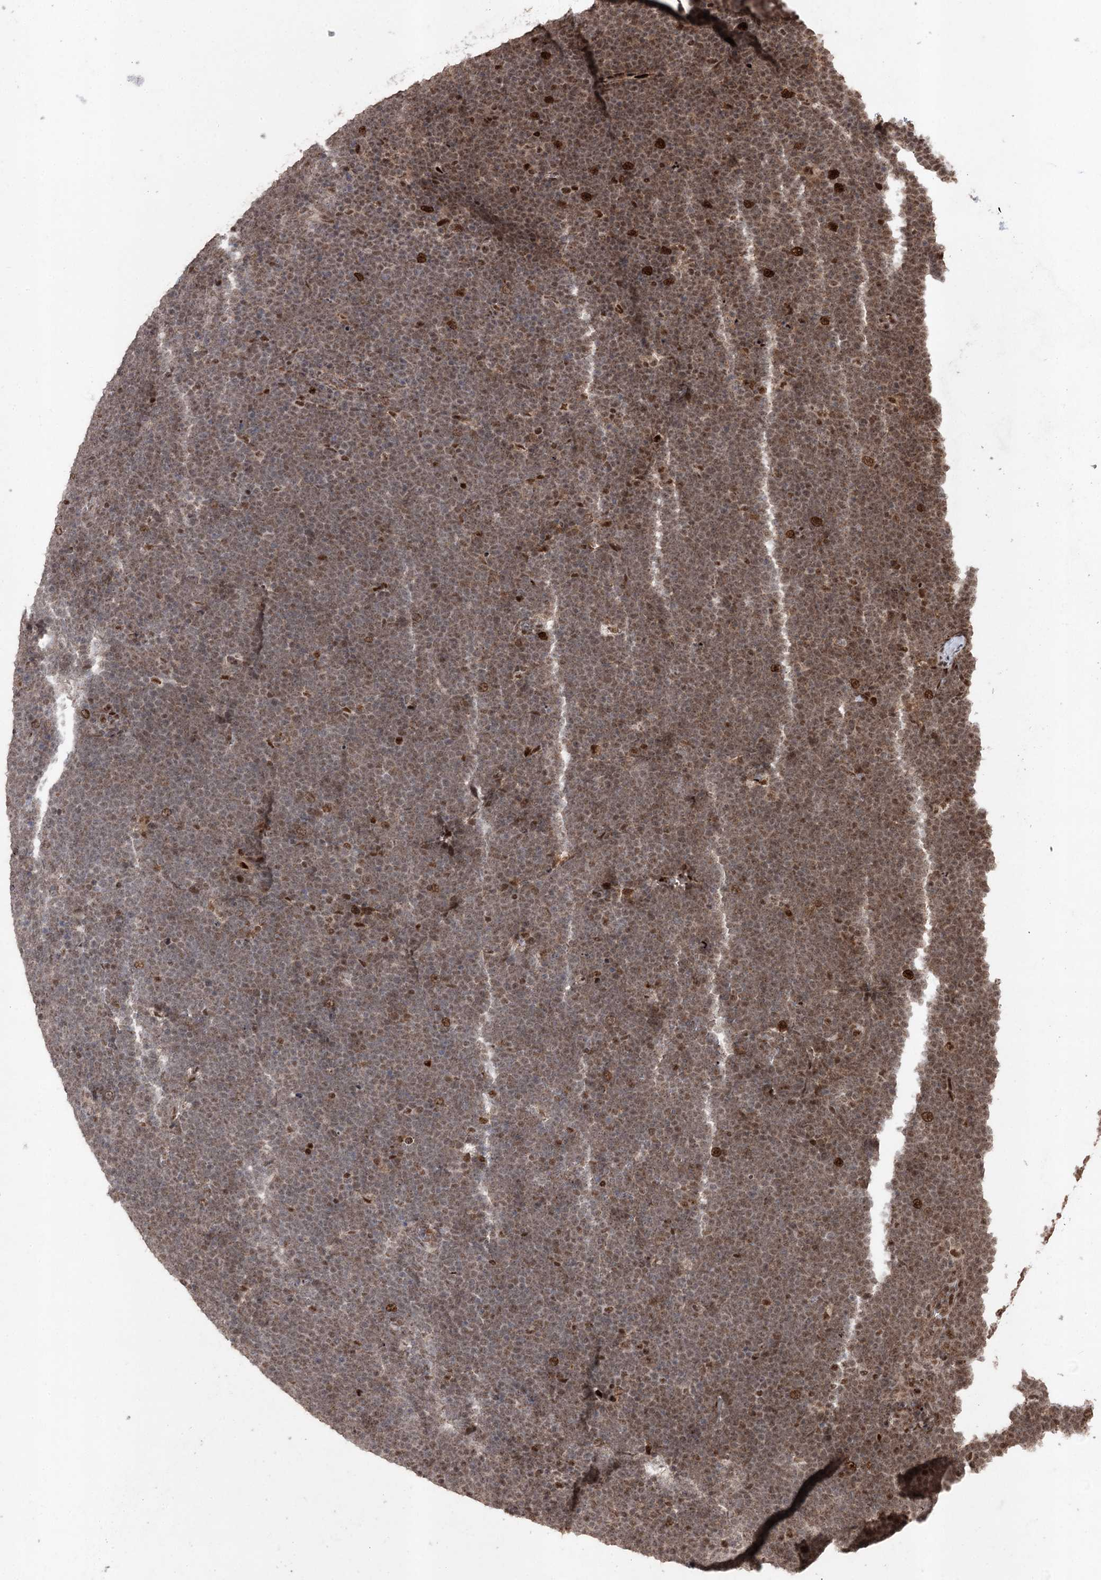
{"staining": {"intensity": "moderate", "quantity": ">75%", "location": "nuclear"}, "tissue": "lymphoma", "cell_type": "Tumor cells", "image_type": "cancer", "snomed": [{"axis": "morphology", "description": "Malignant lymphoma, non-Hodgkin's type, High grade"}, {"axis": "topography", "description": "Lymph node"}], "caption": "Tumor cells exhibit medium levels of moderate nuclear expression in about >75% of cells in human lymphoma. The staining is performed using DAB brown chromogen to label protein expression. The nuclei are counter-stained blue using hematoxylin.", "gene": "PDCD4", "patient": {"sex": "male", "age": 13}}